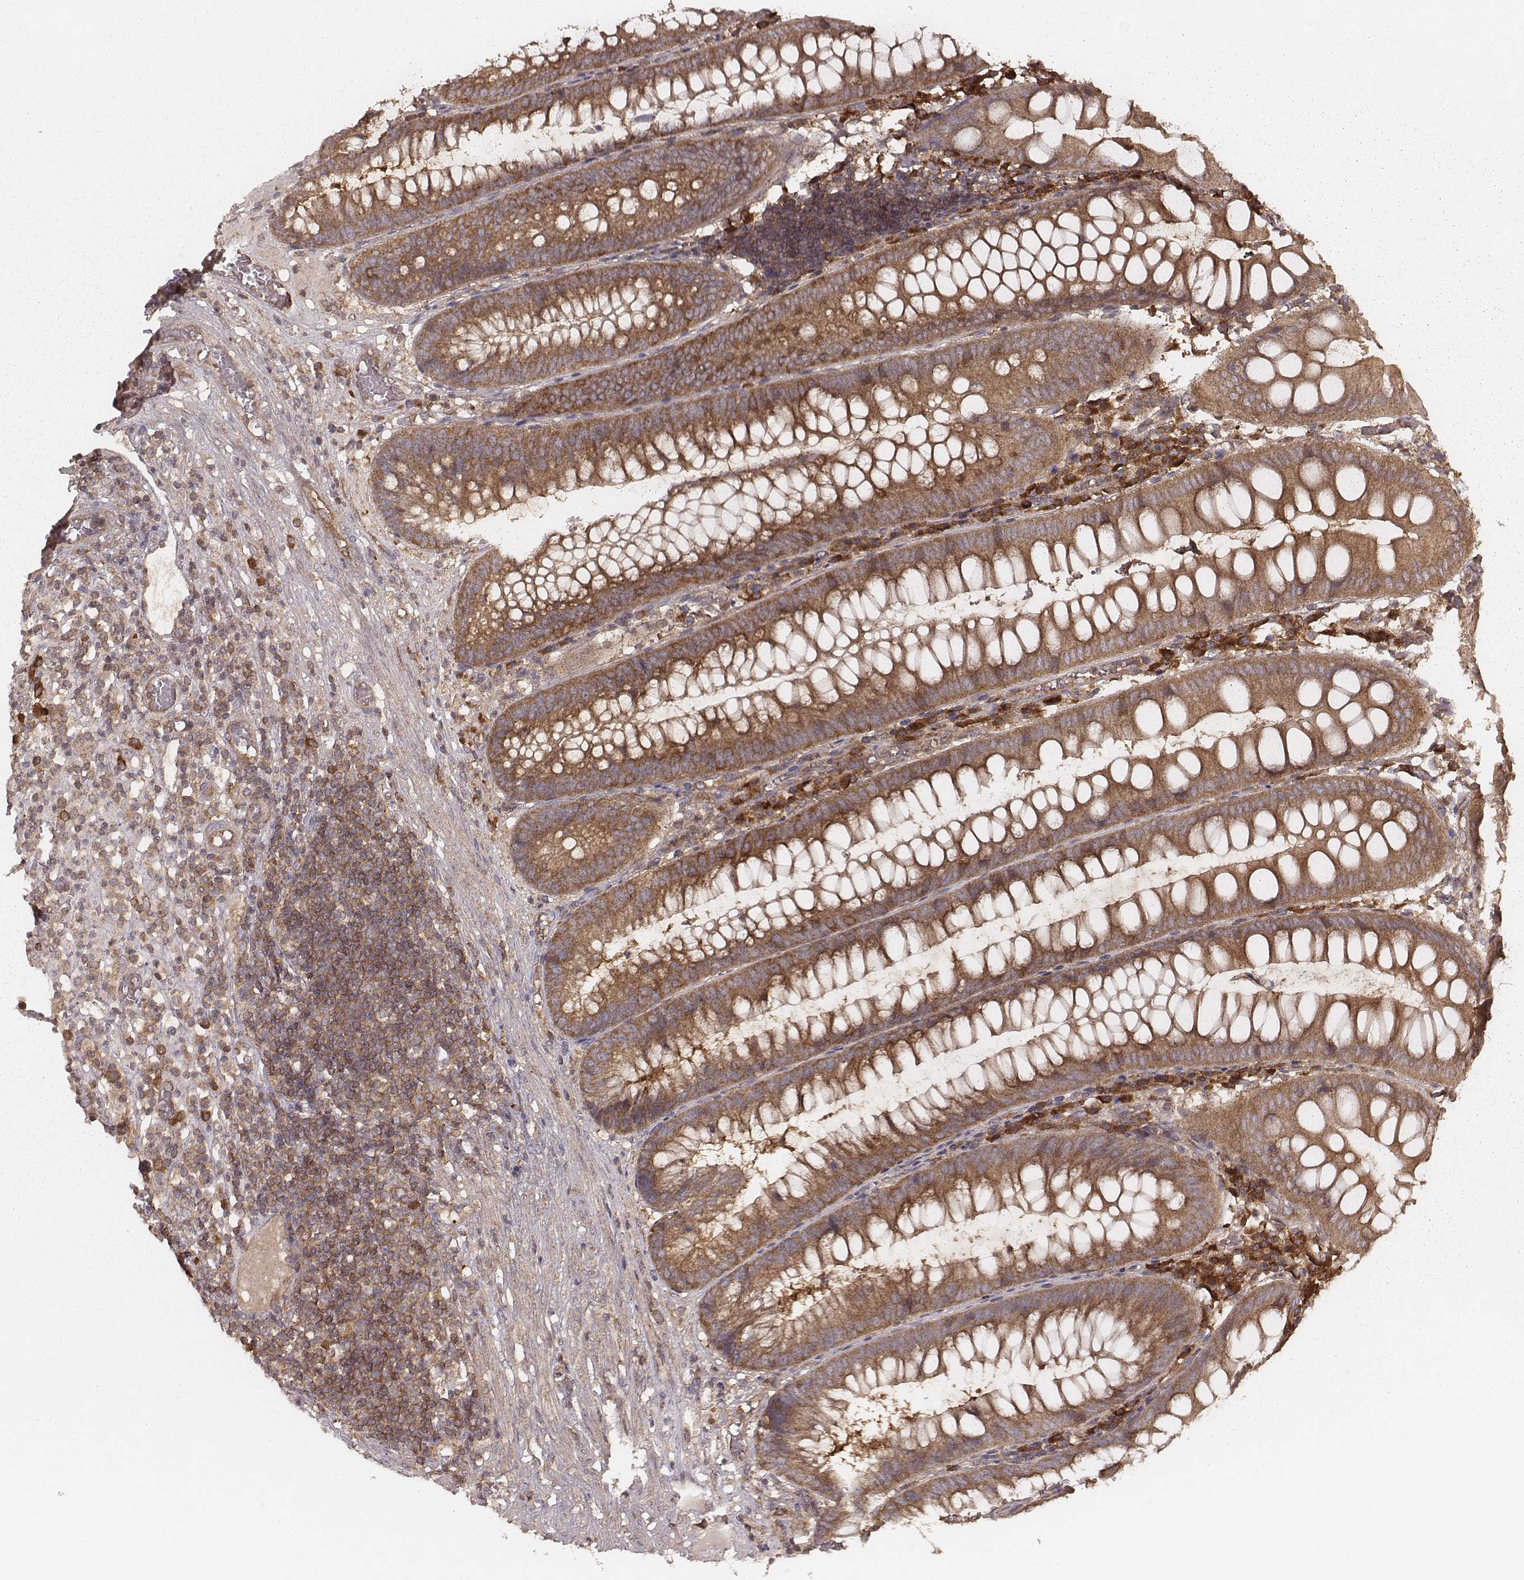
{"staining": {"intensity": "moderate", "quantity": ">75%", "location": "cytoplasmic/membranous"}, "tissue": "appendix", "cell_type": "Glandular cells", "image_type": "normal", "snomed": [{"axis": "morphology", "description": "Normal tissue, NOS"}, {"axis": "morphology", "description": "Inflammation, NOS"}, {"axis": "topography", "description": "Appendix"}], "caption": "An immunohistochemistry (IHC) photomicrograph of benign tissue is shown. Protein staining in brown highlights moderate cytoplasmic/membranous positivity in appendix within glandular cells.", "gene": "CARS1", "patient": {"sex": "male", "age": 16}}